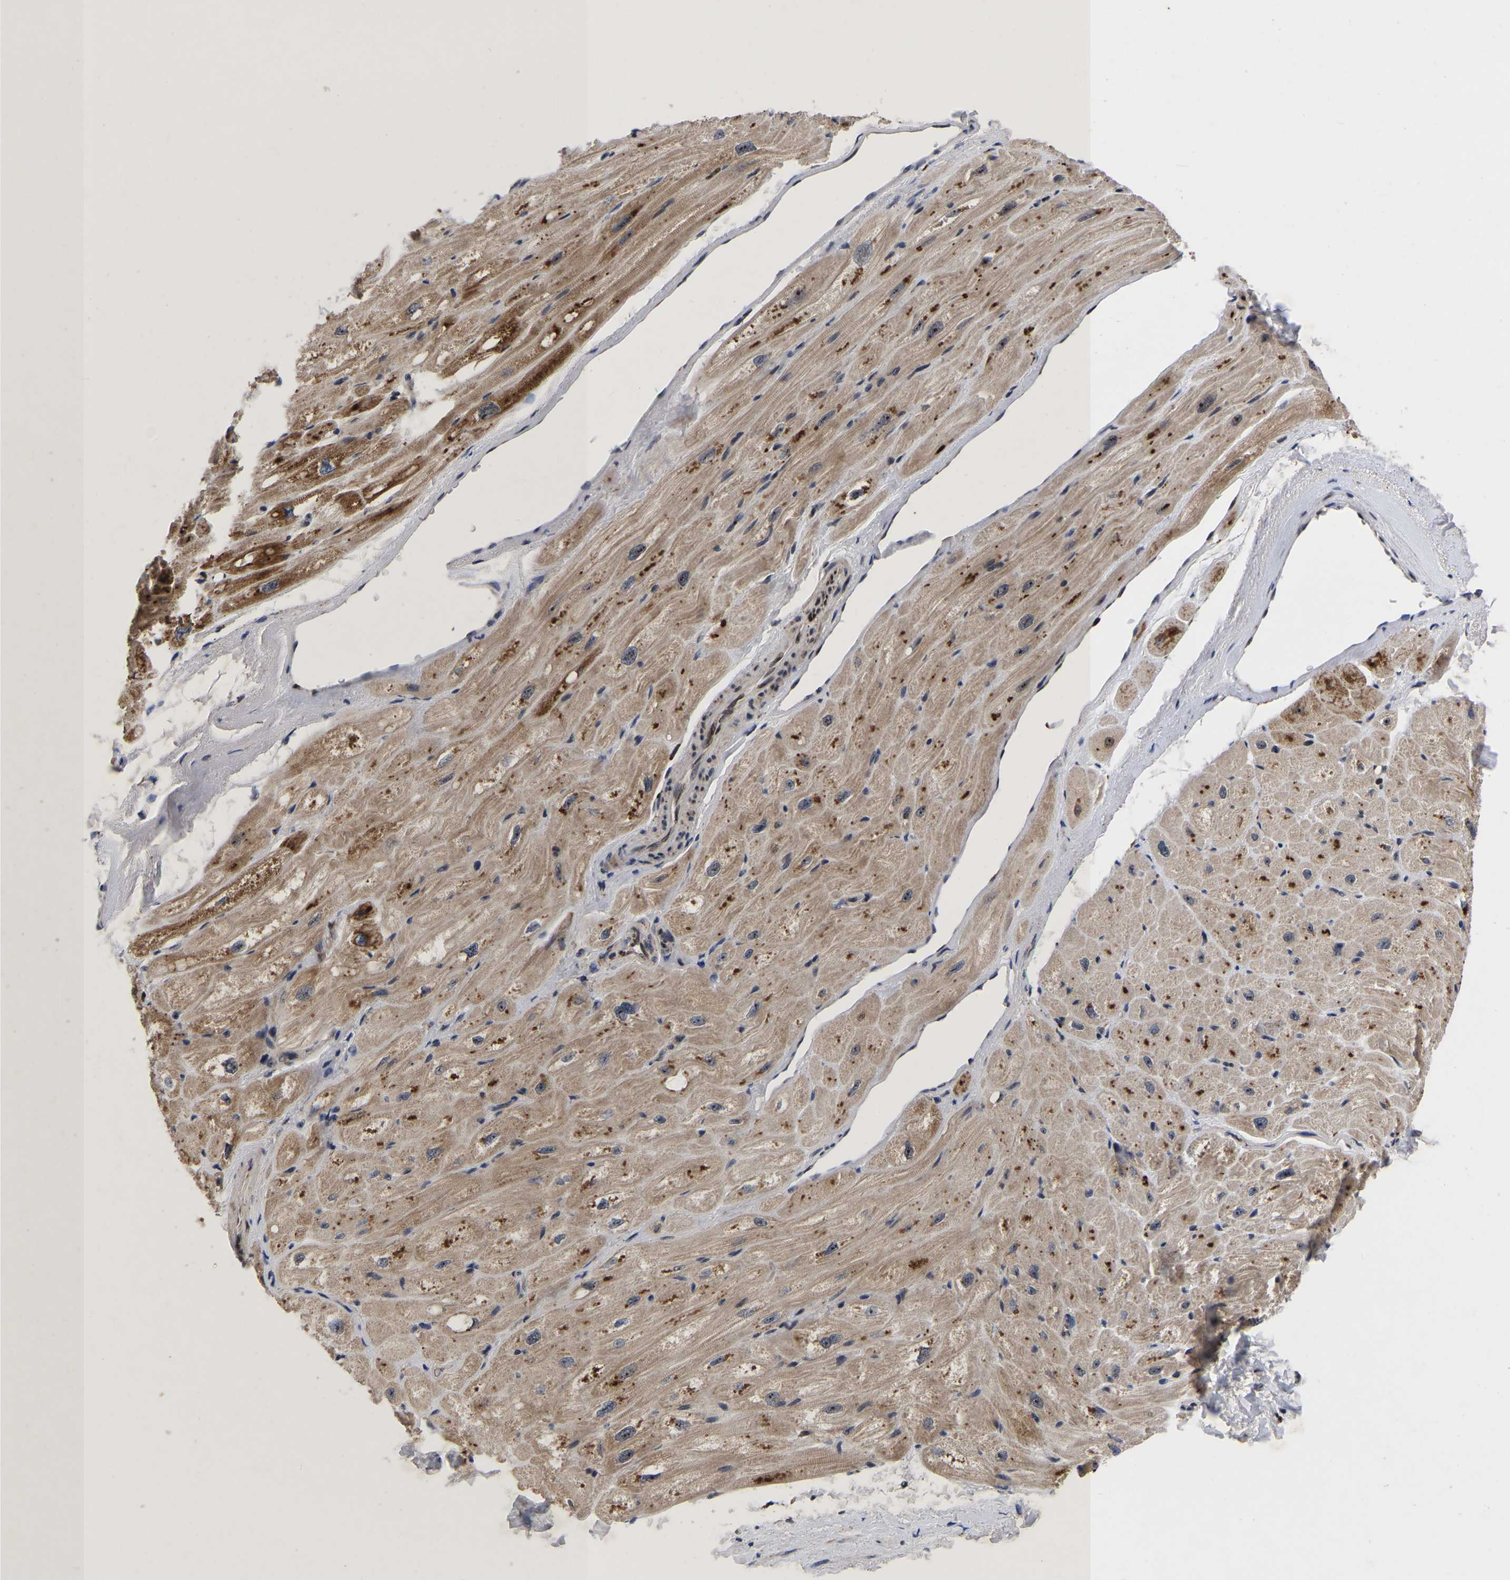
{"staining": {"intensity": "strong", "quantity": ">75%", "location": "cytoplasmic/membranous"}, "tissue": "heart muscle", "cell_type": "Cardiomyocytes", "image_type": "normal", "snomed": [{"axis": "morphology", "description": "Normal tissue, NOS"}, {"axis": "topography", "description": "Heart"}], "caption": "This photomicrograph displays IHC staining of benign heart muscle, with high strong cytoplasmic/membranous expression in approximately >75% of cardiomyocytes.", "gene": "JUNB", "patient": {"sex": "male", "age": 49}}